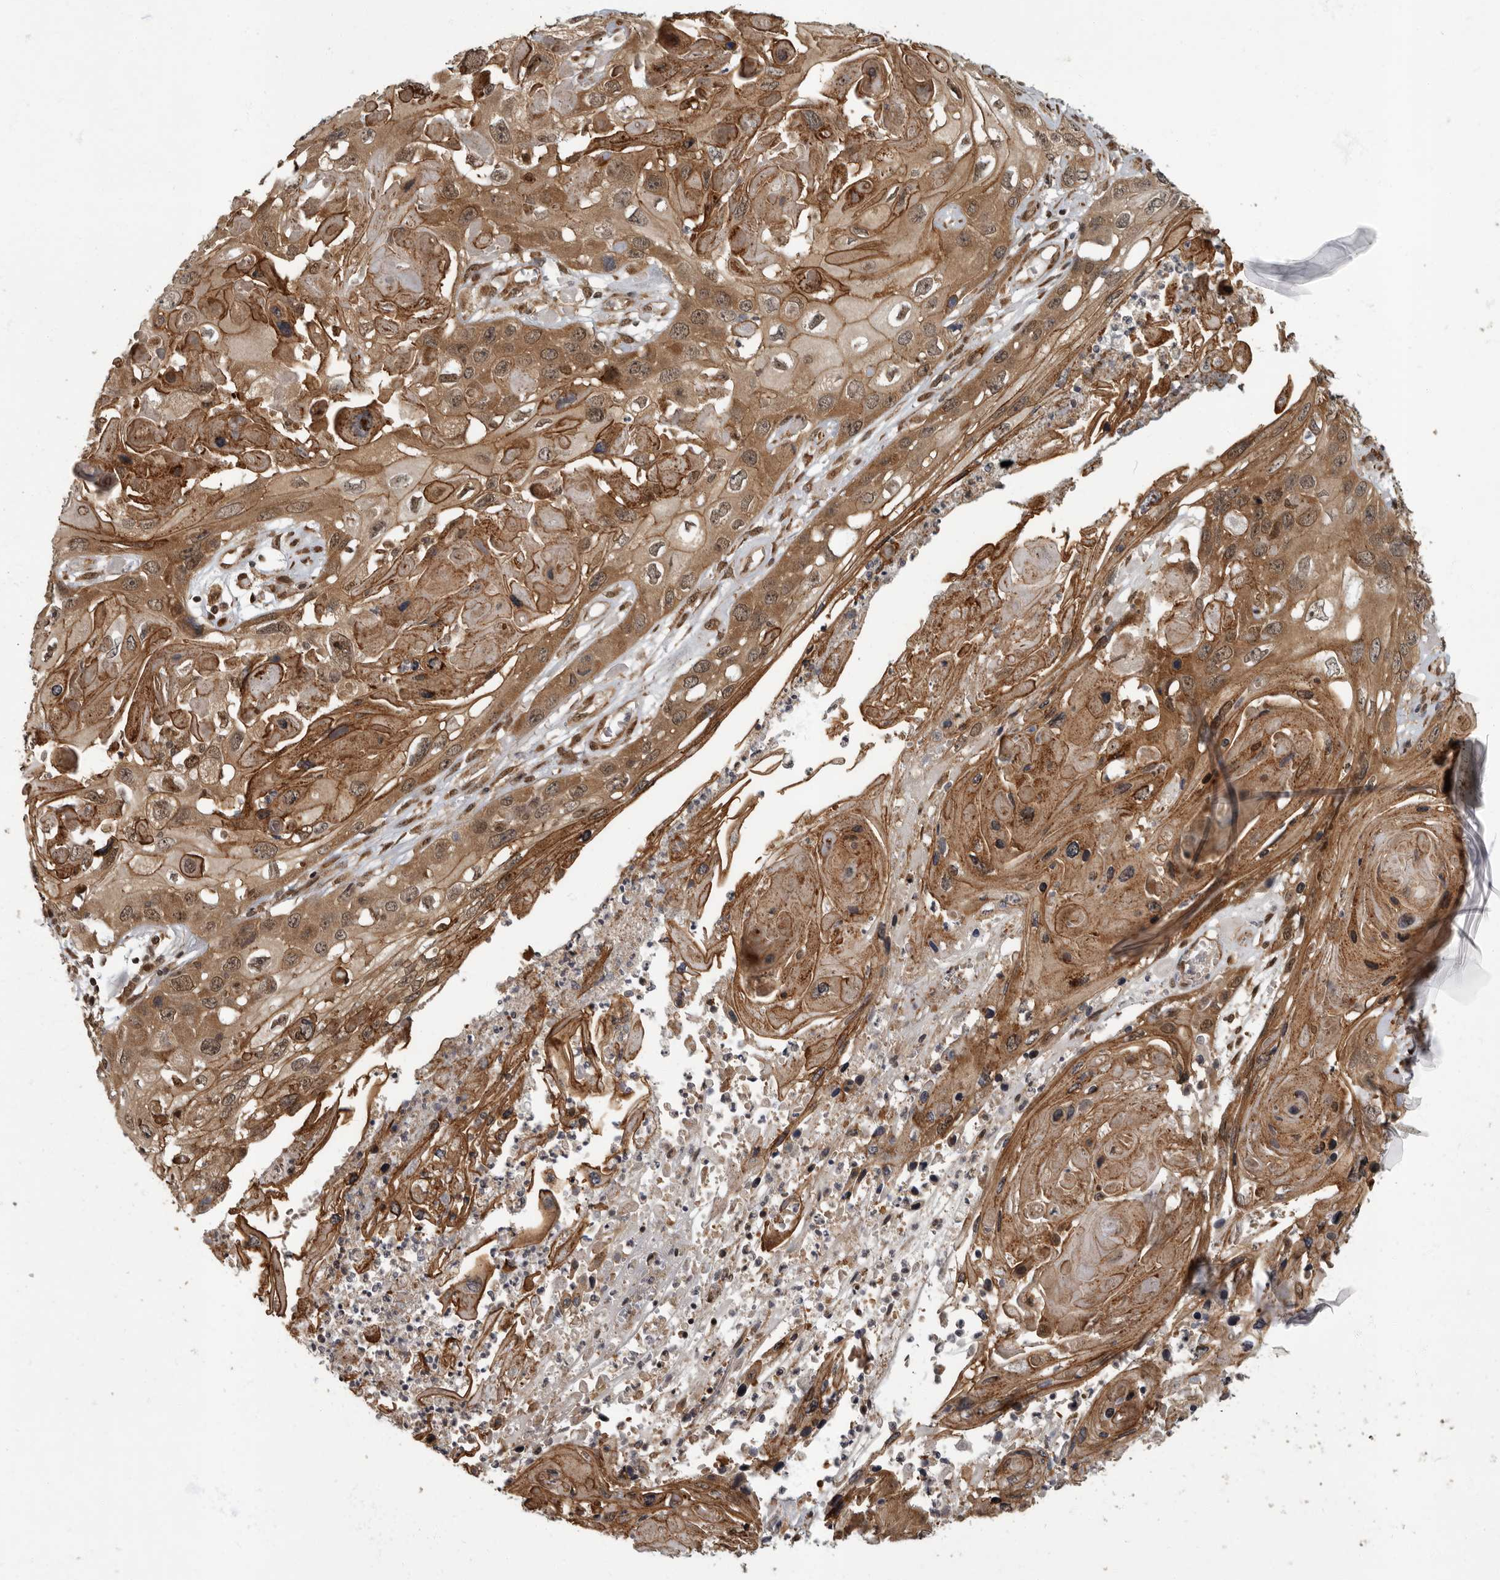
{"staining": {"intensity": "moderate", "quantity": ">75%", "location": "cytoplasmic/membranous,nuclear"}, "tissue": "skin cancer", "cell_type": "Tumor cells", "image_type": "cancer", "snomed": [{"axis": "morphology", "description": "Squamous cell carcinoma, NOS"}, {"axis": "topography", "description": "Skin"}], "caption": "This image demonstrates immunohistochemistry staining of human skin cancer, with medium moderate cytoplasmic/membranous and nuclear expression in approximately >75% of tumor cells.", "gene": "VPS50", "patient": {"sex": "male", "age": 55}}